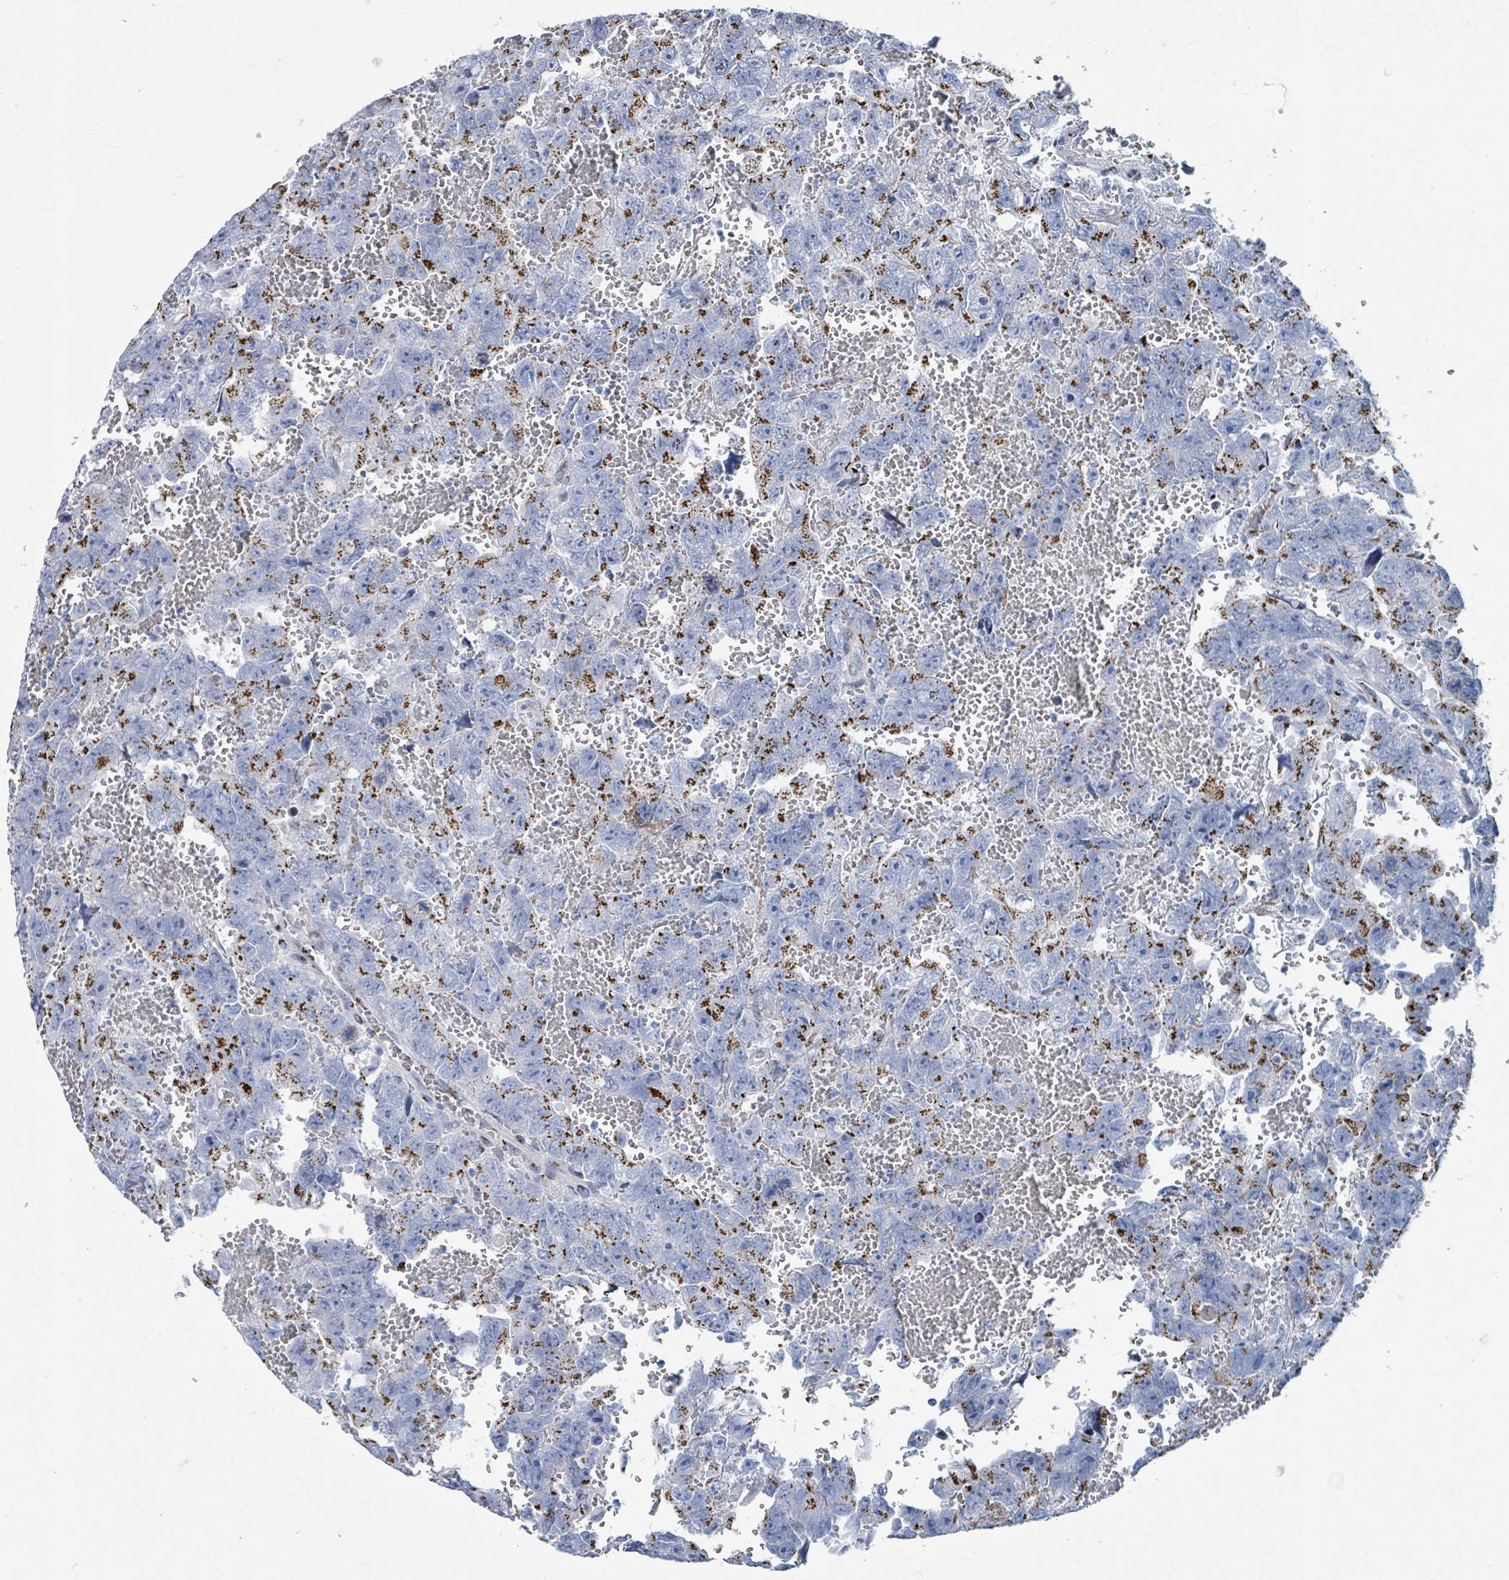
{"staining": {"intensity": "moderate", "quantity": "25%-75%", "location": "cytoplasmic/membranous"}, "tissue": "testis cancer", "cell_type": "Tumor cells", "image_type": "cancer", "snomed": [{"axis": "morphology", "description": "Carcinoma, Embryonal, NOS"}, {"axis": "topography", "description": "Testis"}], "caption": "Tumor cells display medium levels of moderate cytoplasmic/membranous expression in about 25%-75% of cells in human testis cancer (embryonal carcinoma). The protein of interest is stained brown, and the nuclei are stained in blue (DAB (3,3'-diaminobenzidine) IHC with brightfield microscopy, high magnification).", "gene": "DCAF5", "patient": {"sex": "male", "age": 45}}